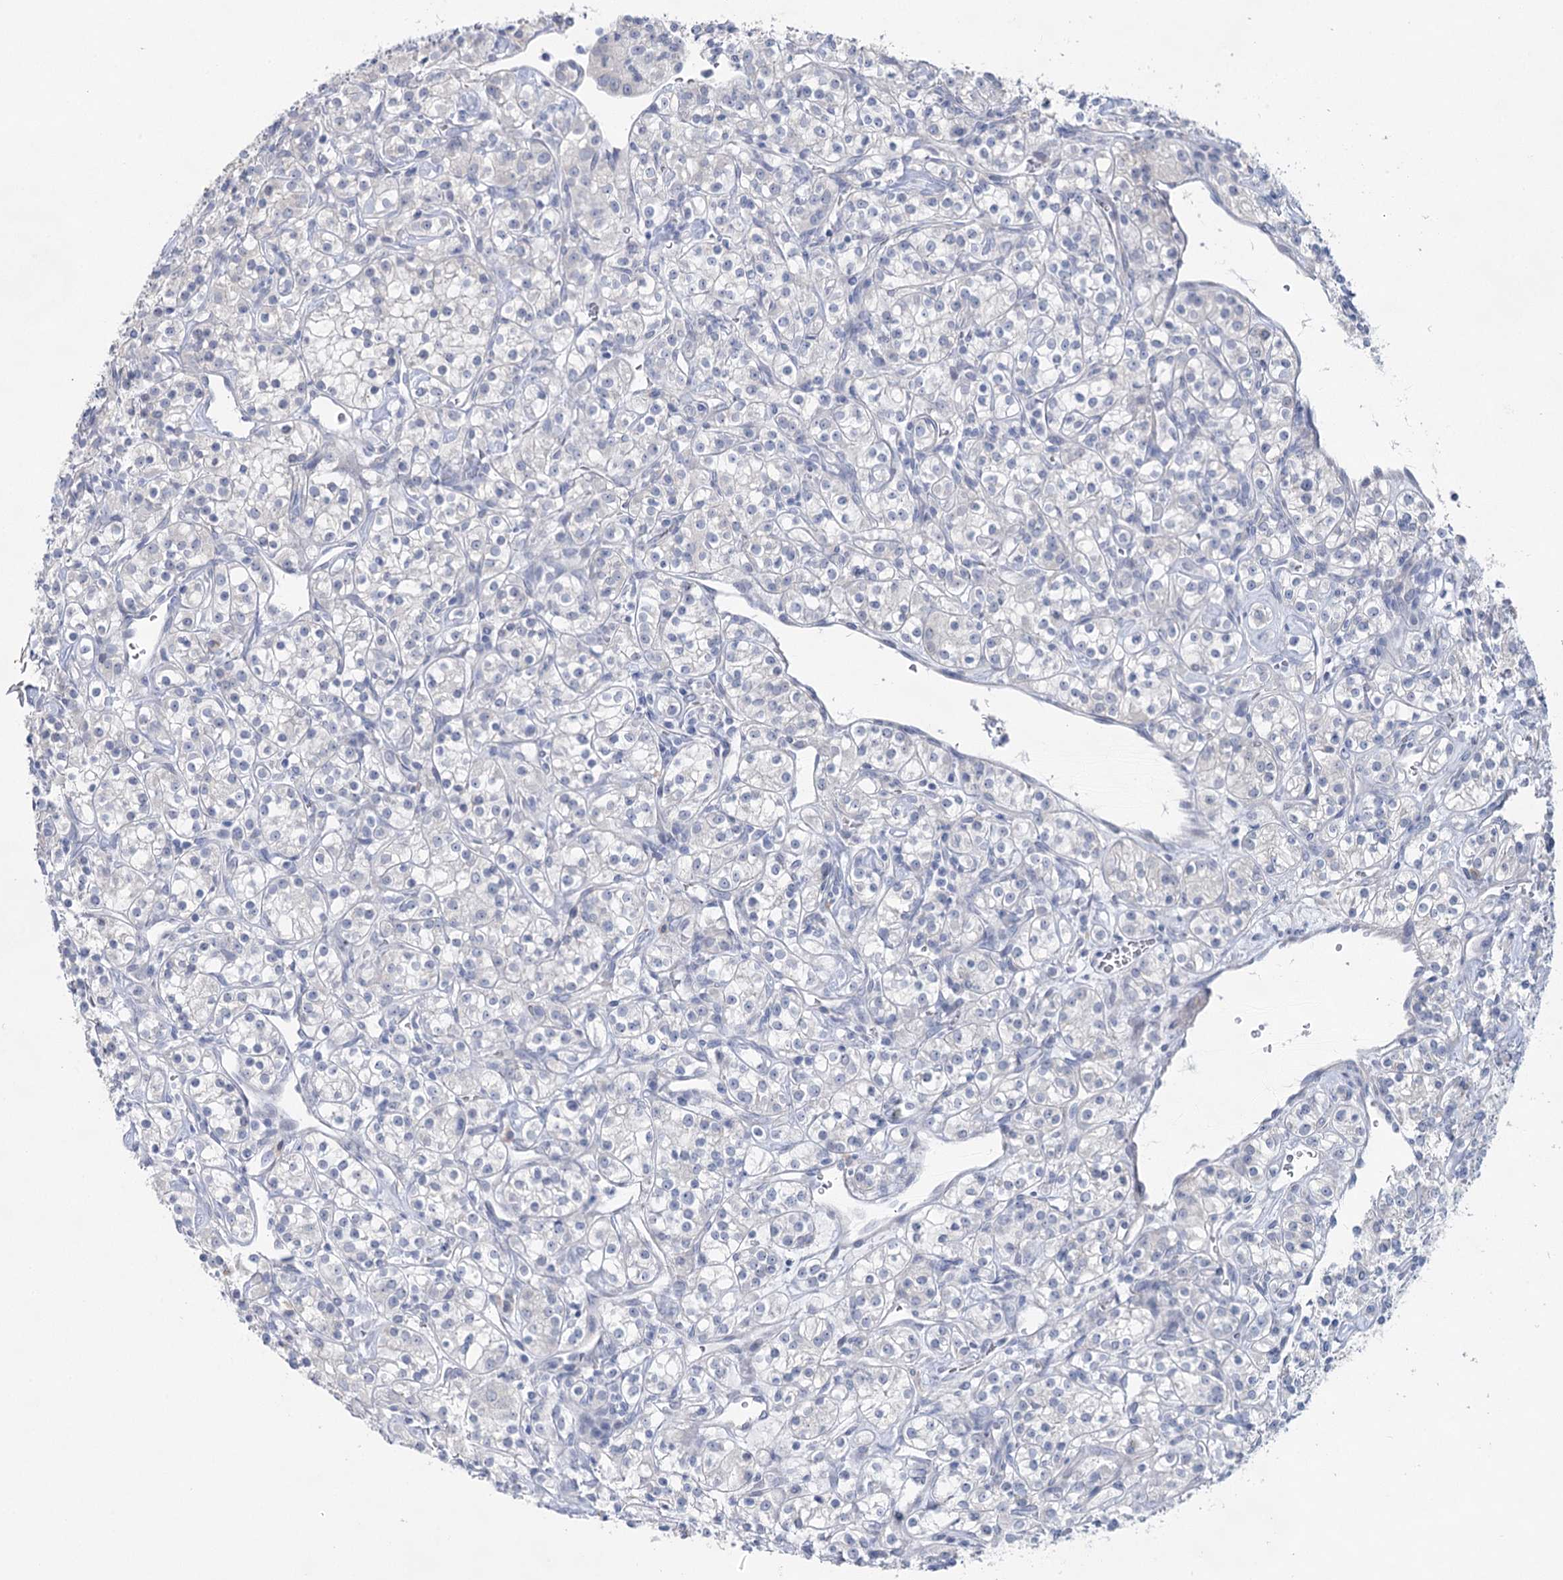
{"staining": {"intensity": "negative", "quantity": "none", "location": "none"}, "tissue": "renal cancer", "cell_type": "Tumor cells", "image_type": "cancer", "snomed": [{"axis": "morphology", "description": "Adenocarcinoma, NOS"}, {"axis": "topography", "description": "Kidney"}], "caption": "IHC image of human renal cancer stained for a protein (brown), which demonstrates no expression in tumor cells. (Stains: DAB (3,3'-diaminobenzidine) immunohistochemistry with hematoxylin counter stain, Microscopy: brightfield microscopy at high magnification).", "gene": "CCDC88A", "patient": {"sex": "male", "age": 77}}